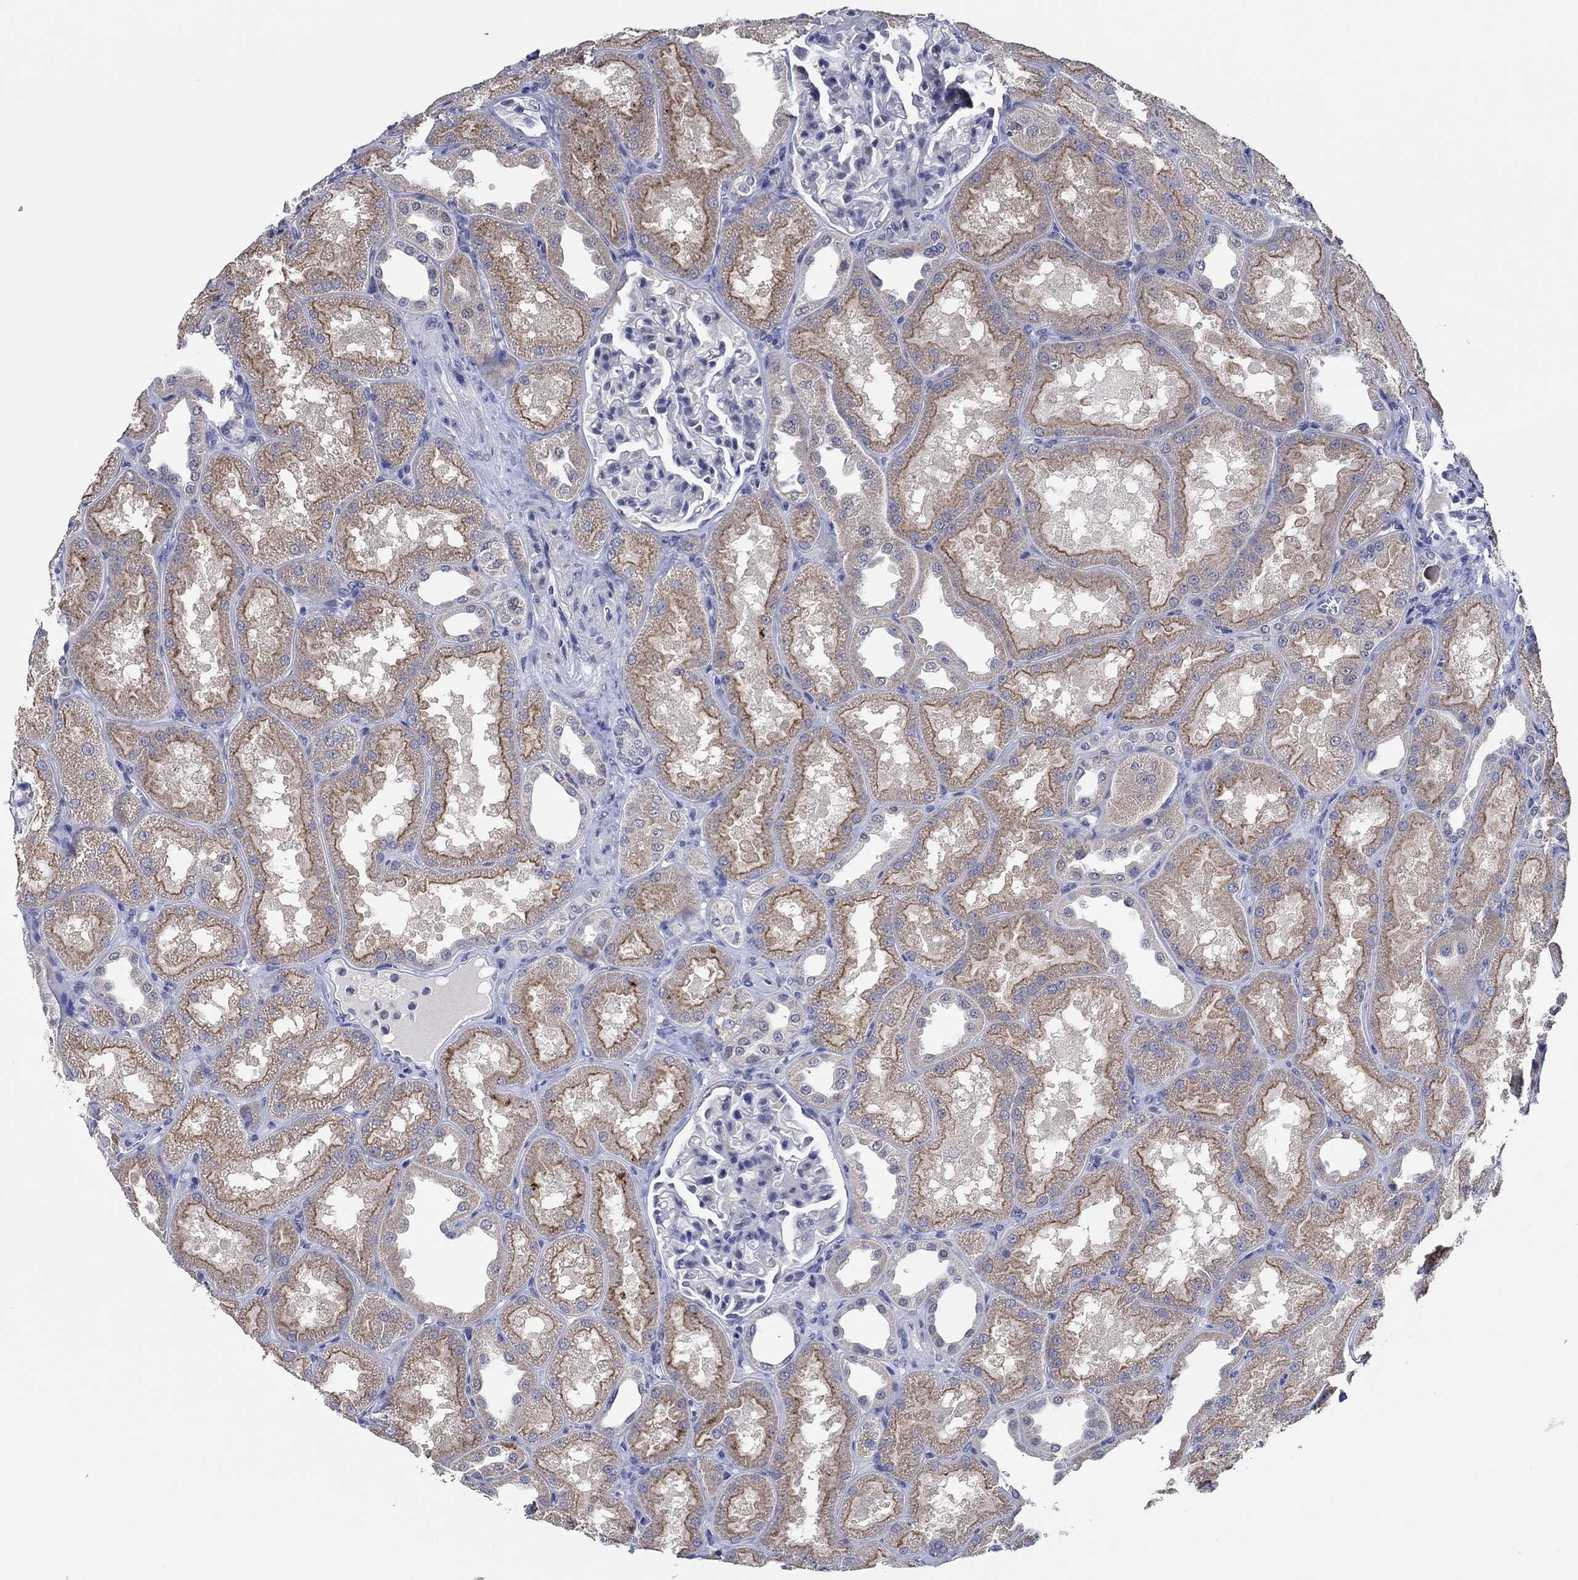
{"staining": {"intensity": "negative", "quantity": "none", "location": "none"}, "tissue": "kidney", "cell_type": "Cells in glomeruli", "image_type": "normal", "snomed": [{"axis": "morphology", "description": "Normal tissue, NOS"}, {"axis": "topography", "description": "Kidney"}], "caption": "A high-resolution histopathology image shows immunohistochemistry staining of normal kidney, which displays no significant positivity in cells in glomeruli. (Immunohistochemistry, brightfield microscopy, high magnification).", "gene": "PRRT3", "patient": {"sex": "male", "age": 61}}